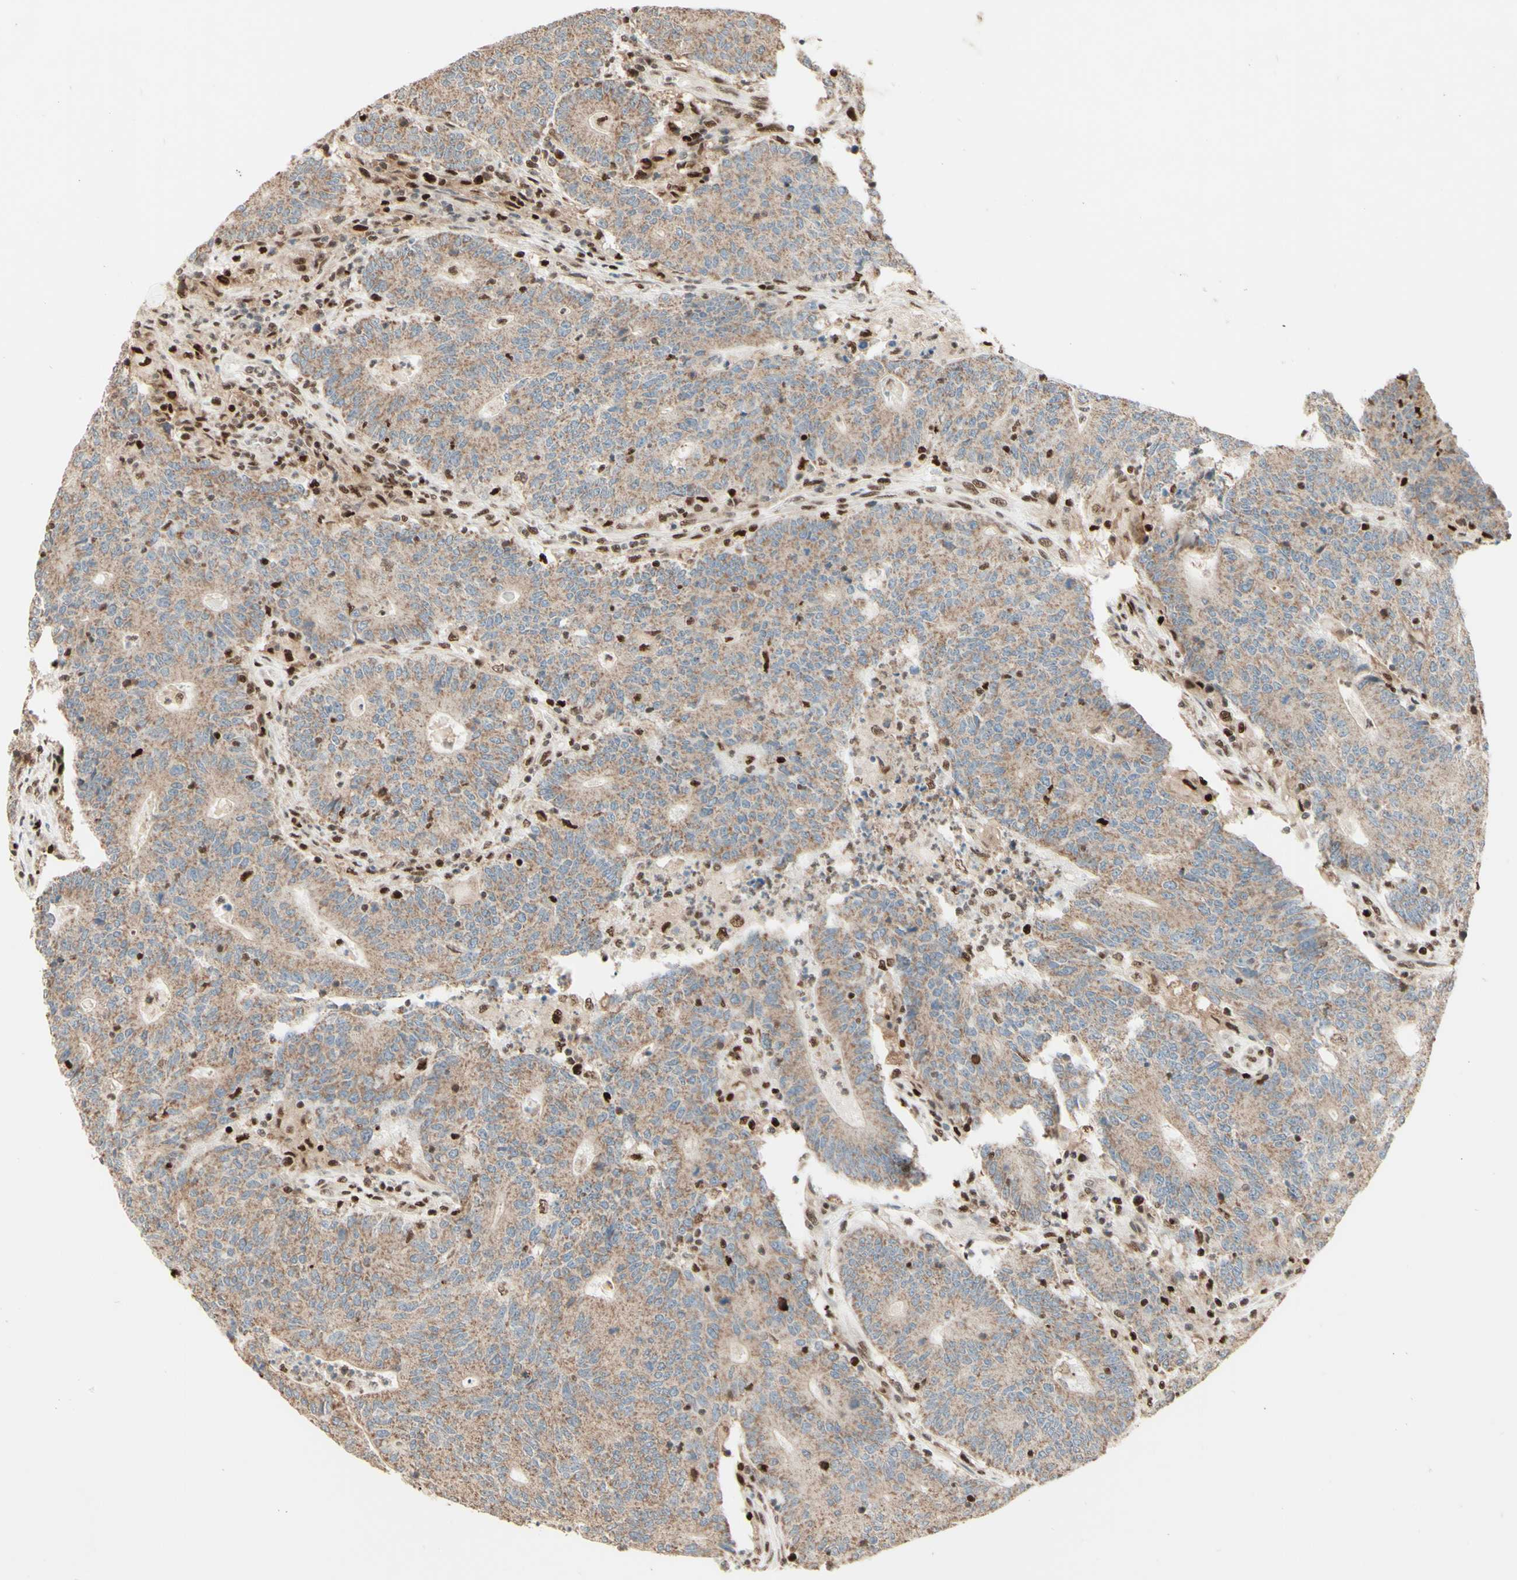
{"staining": {"intensity": "weak", "quantity": ">75%", "location": "cytoplasmic/membranous"}, "tissue": "colorectal cancer", "cell_type": "Tumor cells", "image_type": "cancer", "snomed": [{"axis": "morphology", "description": "Normal tissue, NOS"}, {"axis": "morphology", "description": "Adenocarcinoma, NOS"}, {"axis": "topography", "description": "Colon"}], "caption": "Immunohistochemical staining of human colorectal adenocarcinoma exhibits low levels of weak cytoplasmic/membranous protein positivity in approximately >75% of tumor cells.", "gene": "NR3C1", "patient": {"sex": "female", "age": 75}}